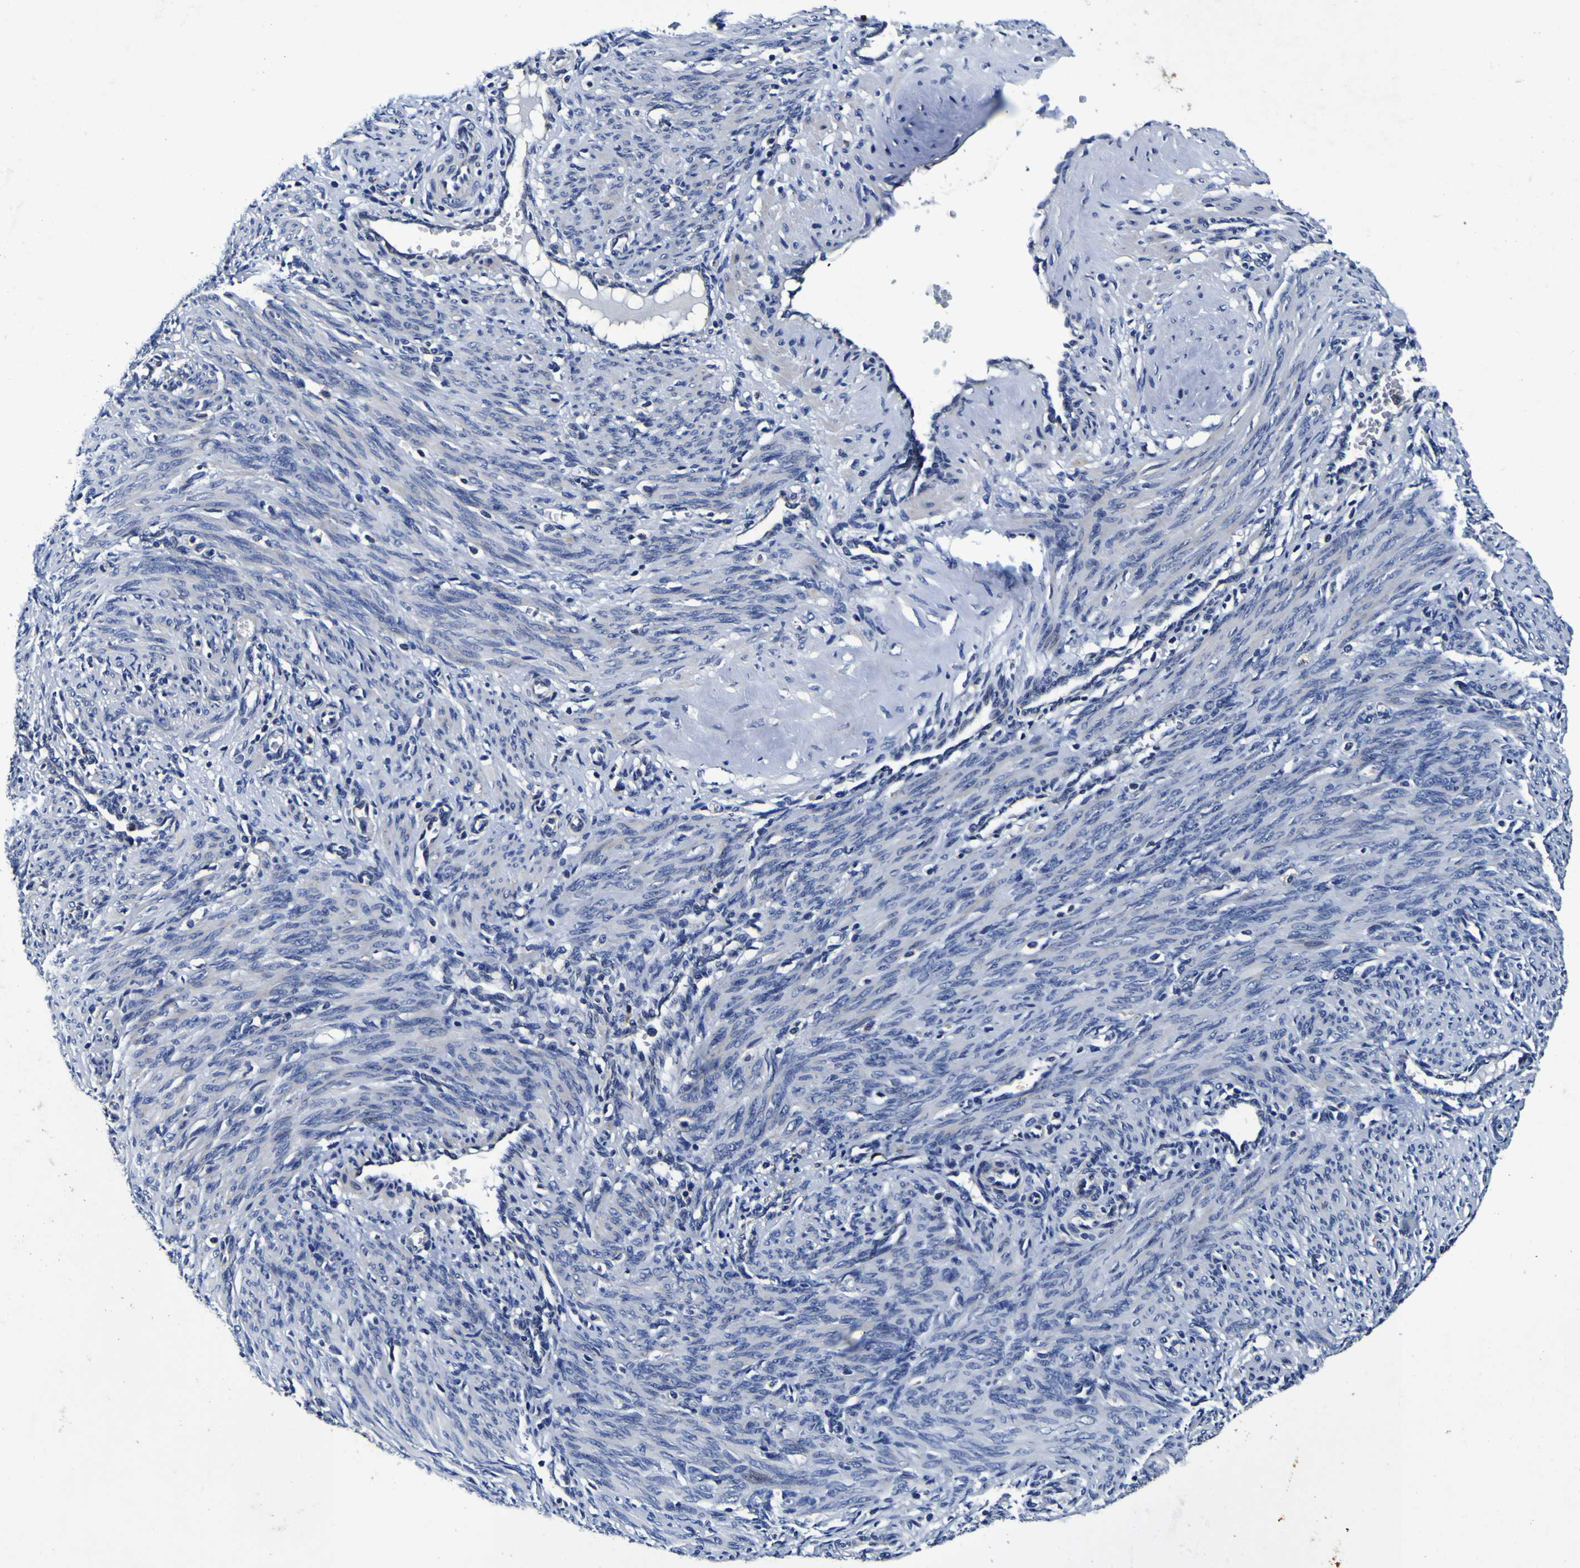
{"staining": {"intensity": "negative", "quantity": "none", "location": "none"}, "tissue": "smooth muscle", "cell_type": "Smooth muscle cells", "image_type": "normal", "snomed": [{"axis": "morphology", "description": "Normal tissue, NOS"}, {"axis": "topography", "description": "Endometrium"}], "caption": "A histopathology image of smooth muscle stained for a protein displays no brown staining in smooth muscle cells. (Stains: DAB (3,3'-diaminobenzidine) immunohistochemistry (IHC) with hematoxylin counter stain, Microscopy: brightfield microscopy at high magnification).", "gene": "PANK4", "patient": {"sex": "female", "age": 33}}